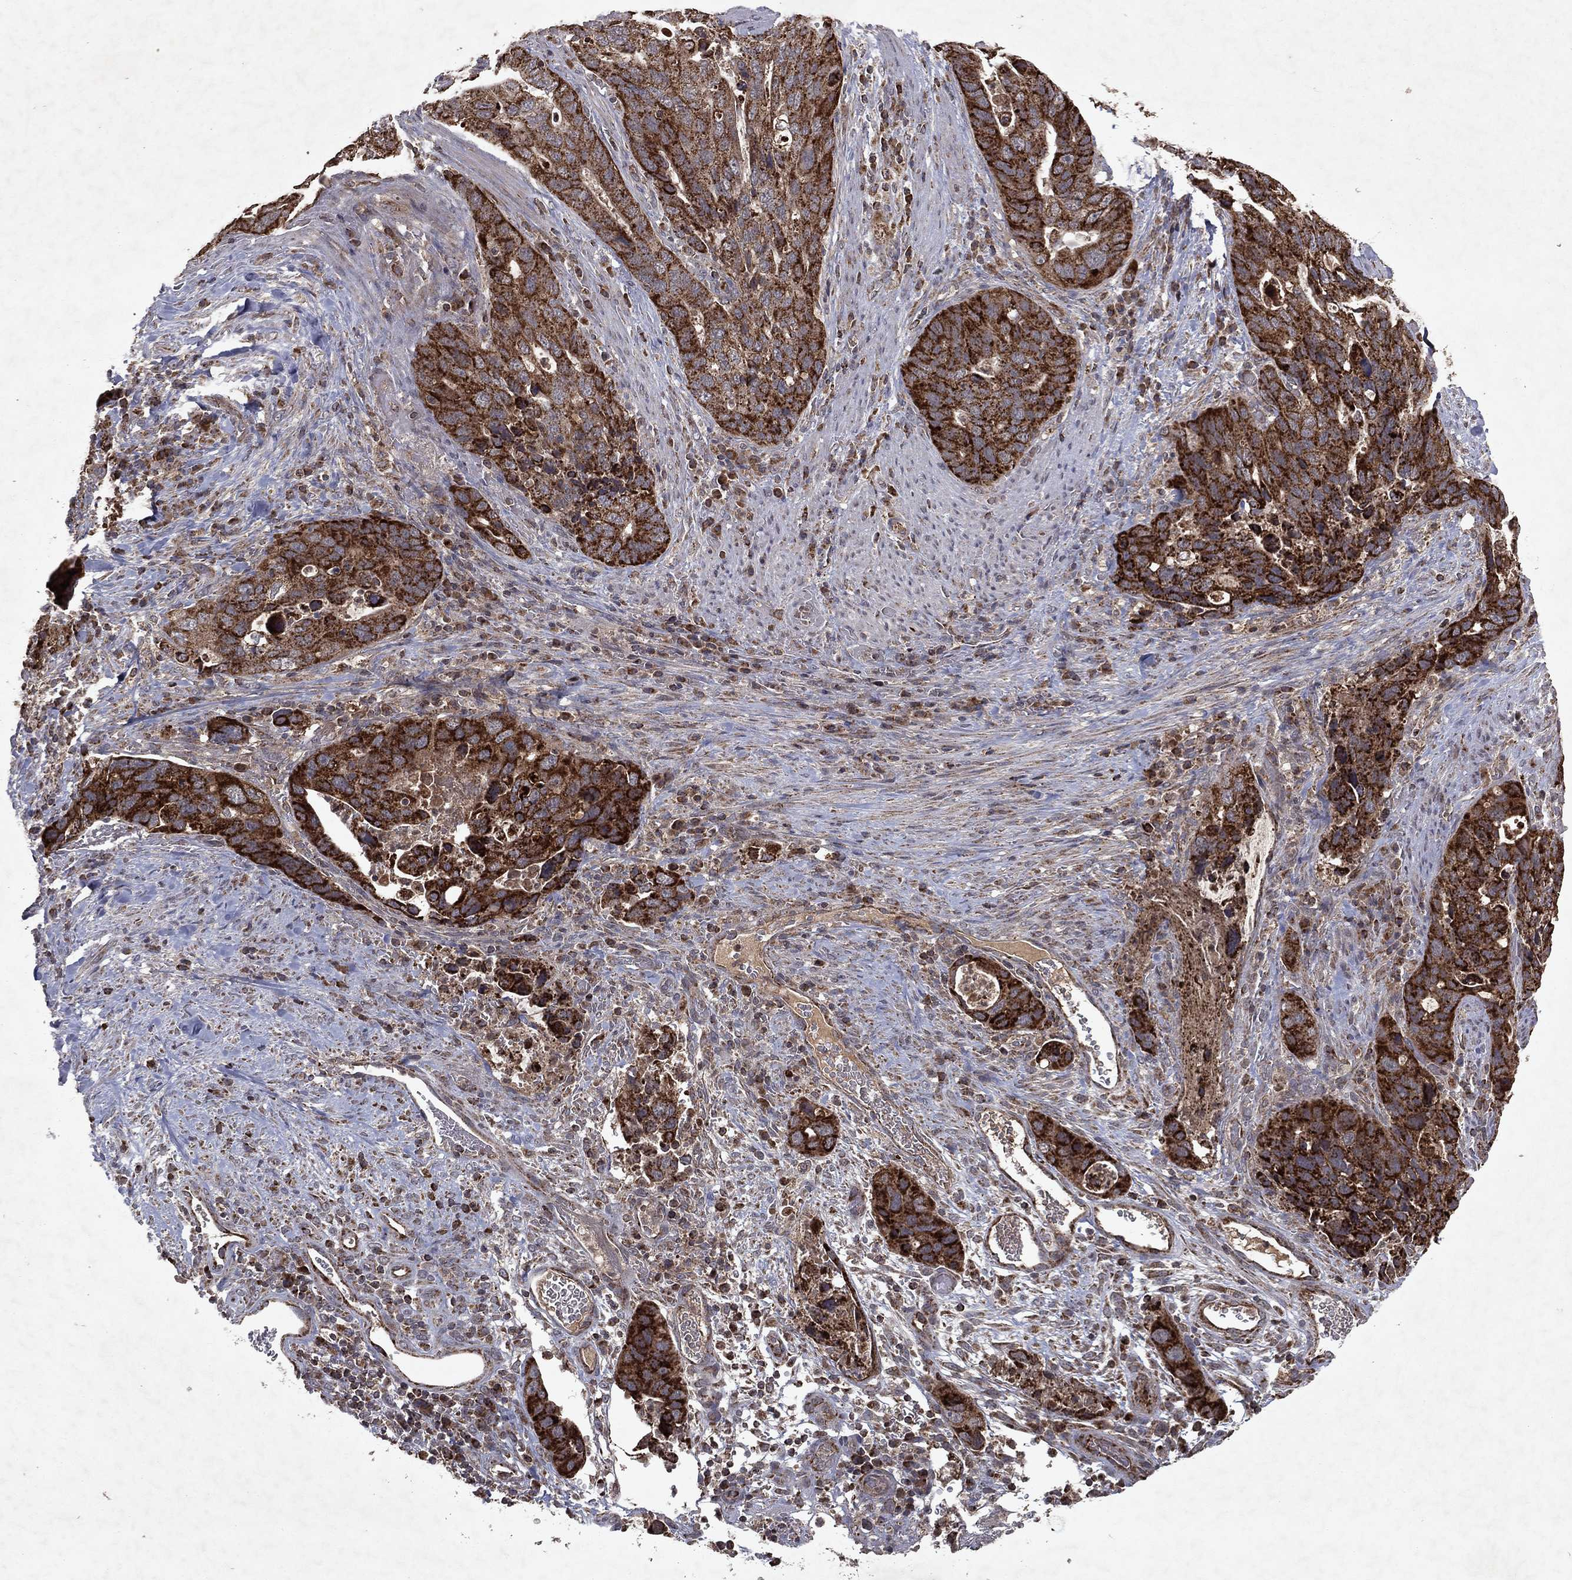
{"staining": {"intensity": "strong", "quantity": ">75%", "location": "cytoplasmic/membranous"}, "tissue": "stomach cancer", "cell_type": "Tumor cells", "image_type": "cancer", "snomed": [{"axis": "morphology", "description": "Adenocarcinoma, NOS"}, {"axis": "topography", "description": "Stomach"}], "caption": "Tumor cells demonstrate strong cytoplasmic/membranous expression in about >75% of cells in stomach cancer. (DAB (3,3'-diaminobenzidine) = brown stain, brightfield microscopy at high magnification).", "gene": "PYROXD2", "patient": {"sex": "male", "age": 54}}